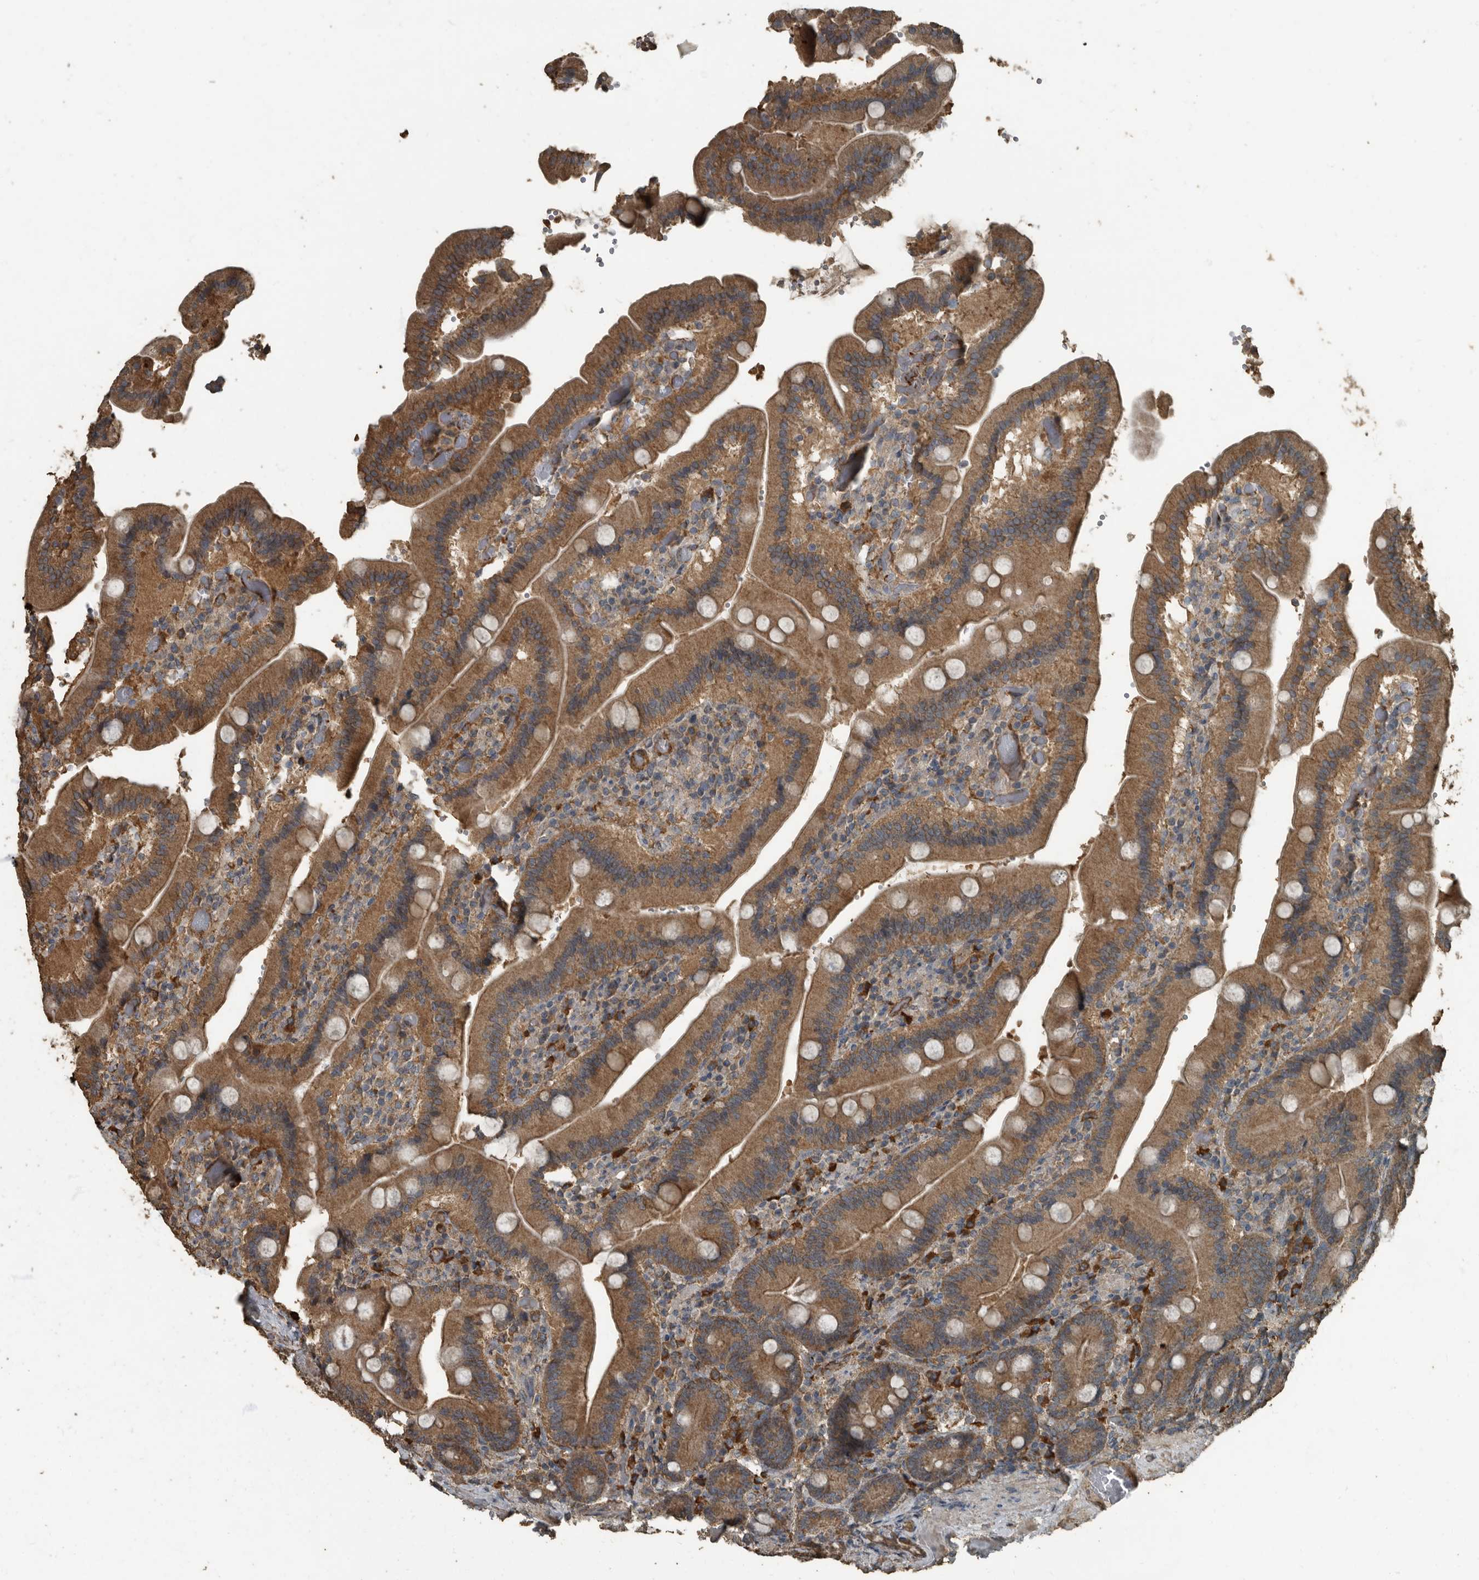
{"staining": {"intensity": "strong", "quantity": ">75%", "location": "cytoplasmic/membranous"}, "tissue": "duodenum", "cell_type": "Glandular cells", "image_type": "normal", "snomed": [{"axis": "morphology", "description": "Normal tissue, NOS"}, {"axis": "topography", "description": "Duodenum"}], "caption": "The micrograph exhibits staining of benign duodenum, revealing strong cytoplasmic/membranous protein positivity (brown color) within glandular cells.", "gene": "IL15RA", "patient": {"sex": "female", "age": 62}}